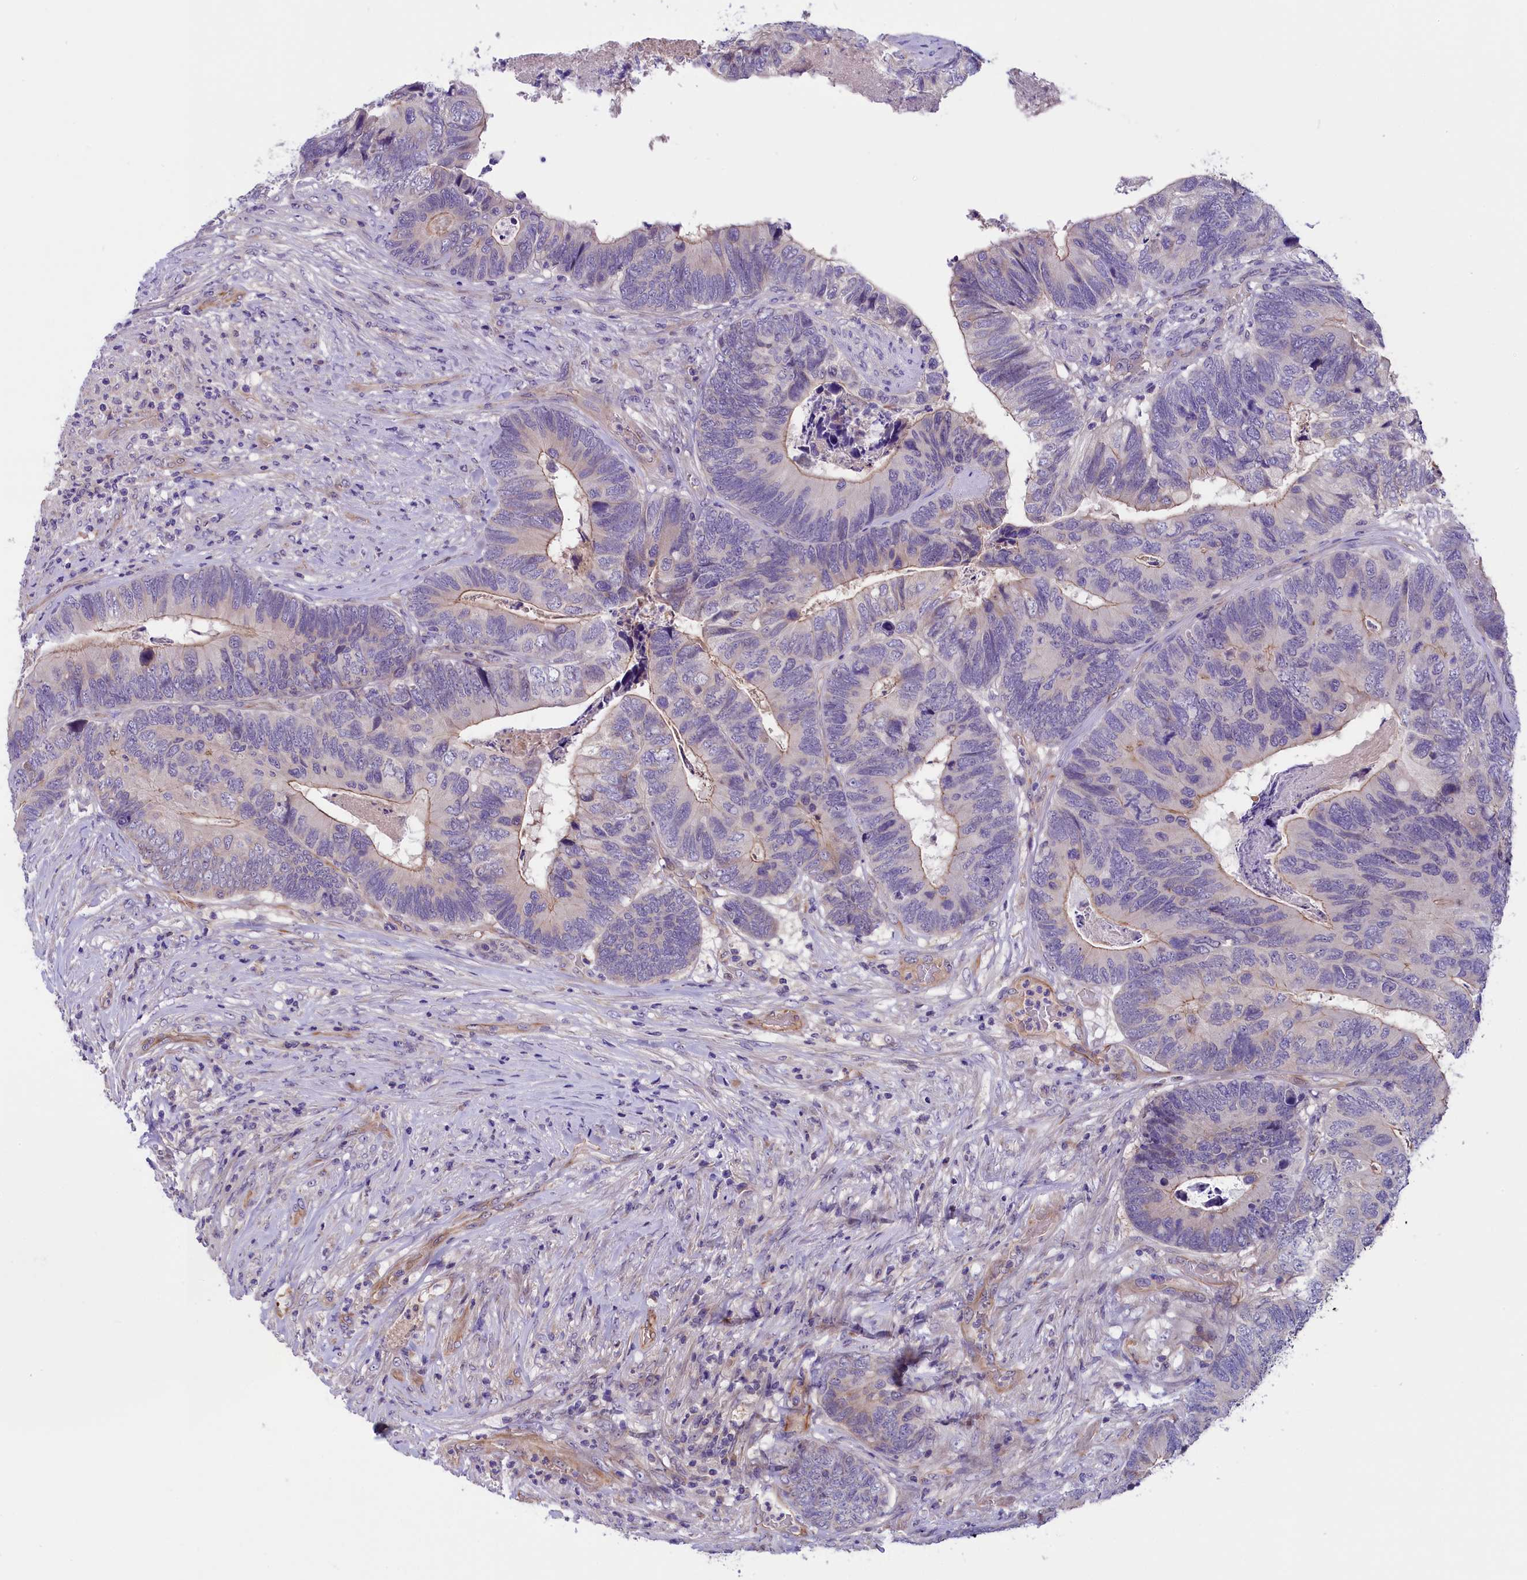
{"staining": {"intensity": "weak", "quantity": "<25%", "location": "cytoplasmic/membranous"}, "tissue": "colorectal cancer", "cell_type": "Tumor cells", "image_type": "cancer", "snomed": [{"axis": "morphology", "description": "Adenocarcinoma, NOS"}, {"axis": "topography", "description": "Colon"}], "caption": "IHC histopathology image of human colorectal adenocarcinoma stained for a protein (brown), which shows no expression in tumor cells.", "gene": "CCDC32", "patient": {"sex": "female", "age": 67}}